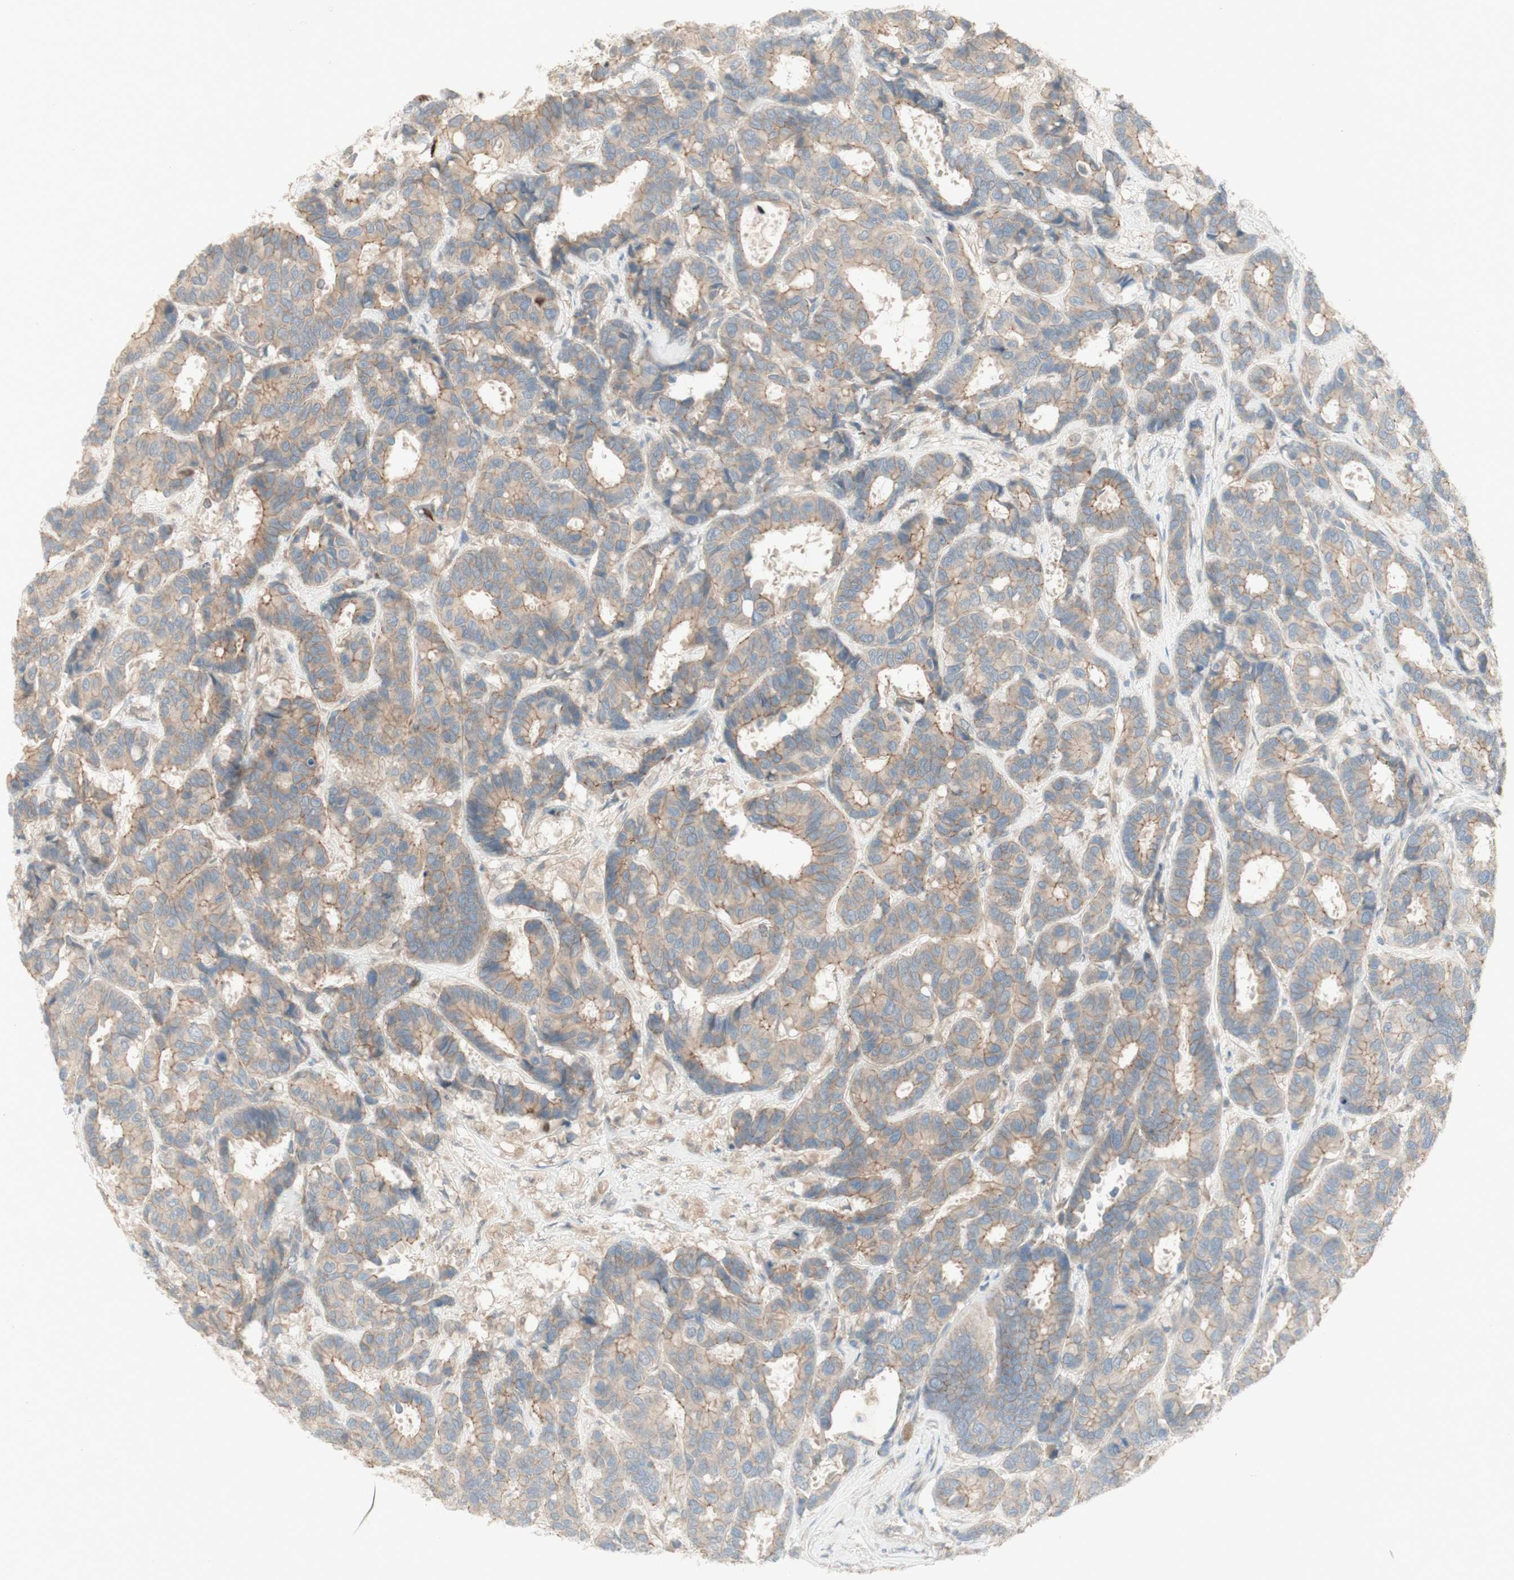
{"staining": {"intensity": "moderate", "quantity": ">75%", "location": "cytoplasmic/membranous"}, "tissue": "breast cancer", "cell_type": "Tumor cells", "image_type": "cancer", "snomed": [{"axis": "morphology", "description": "Duct carcinoma"}, {"axis": "topography", "description": "Breast"}], "caption": "DAB immunohistochemical staining of breast intraductal carcinoma displays moderate cytoplasmic/membranous protein expression in approximately >75% of tumor cells.", "gene": "PTGER4", "patient": {"sex": "female", "age": 87}}